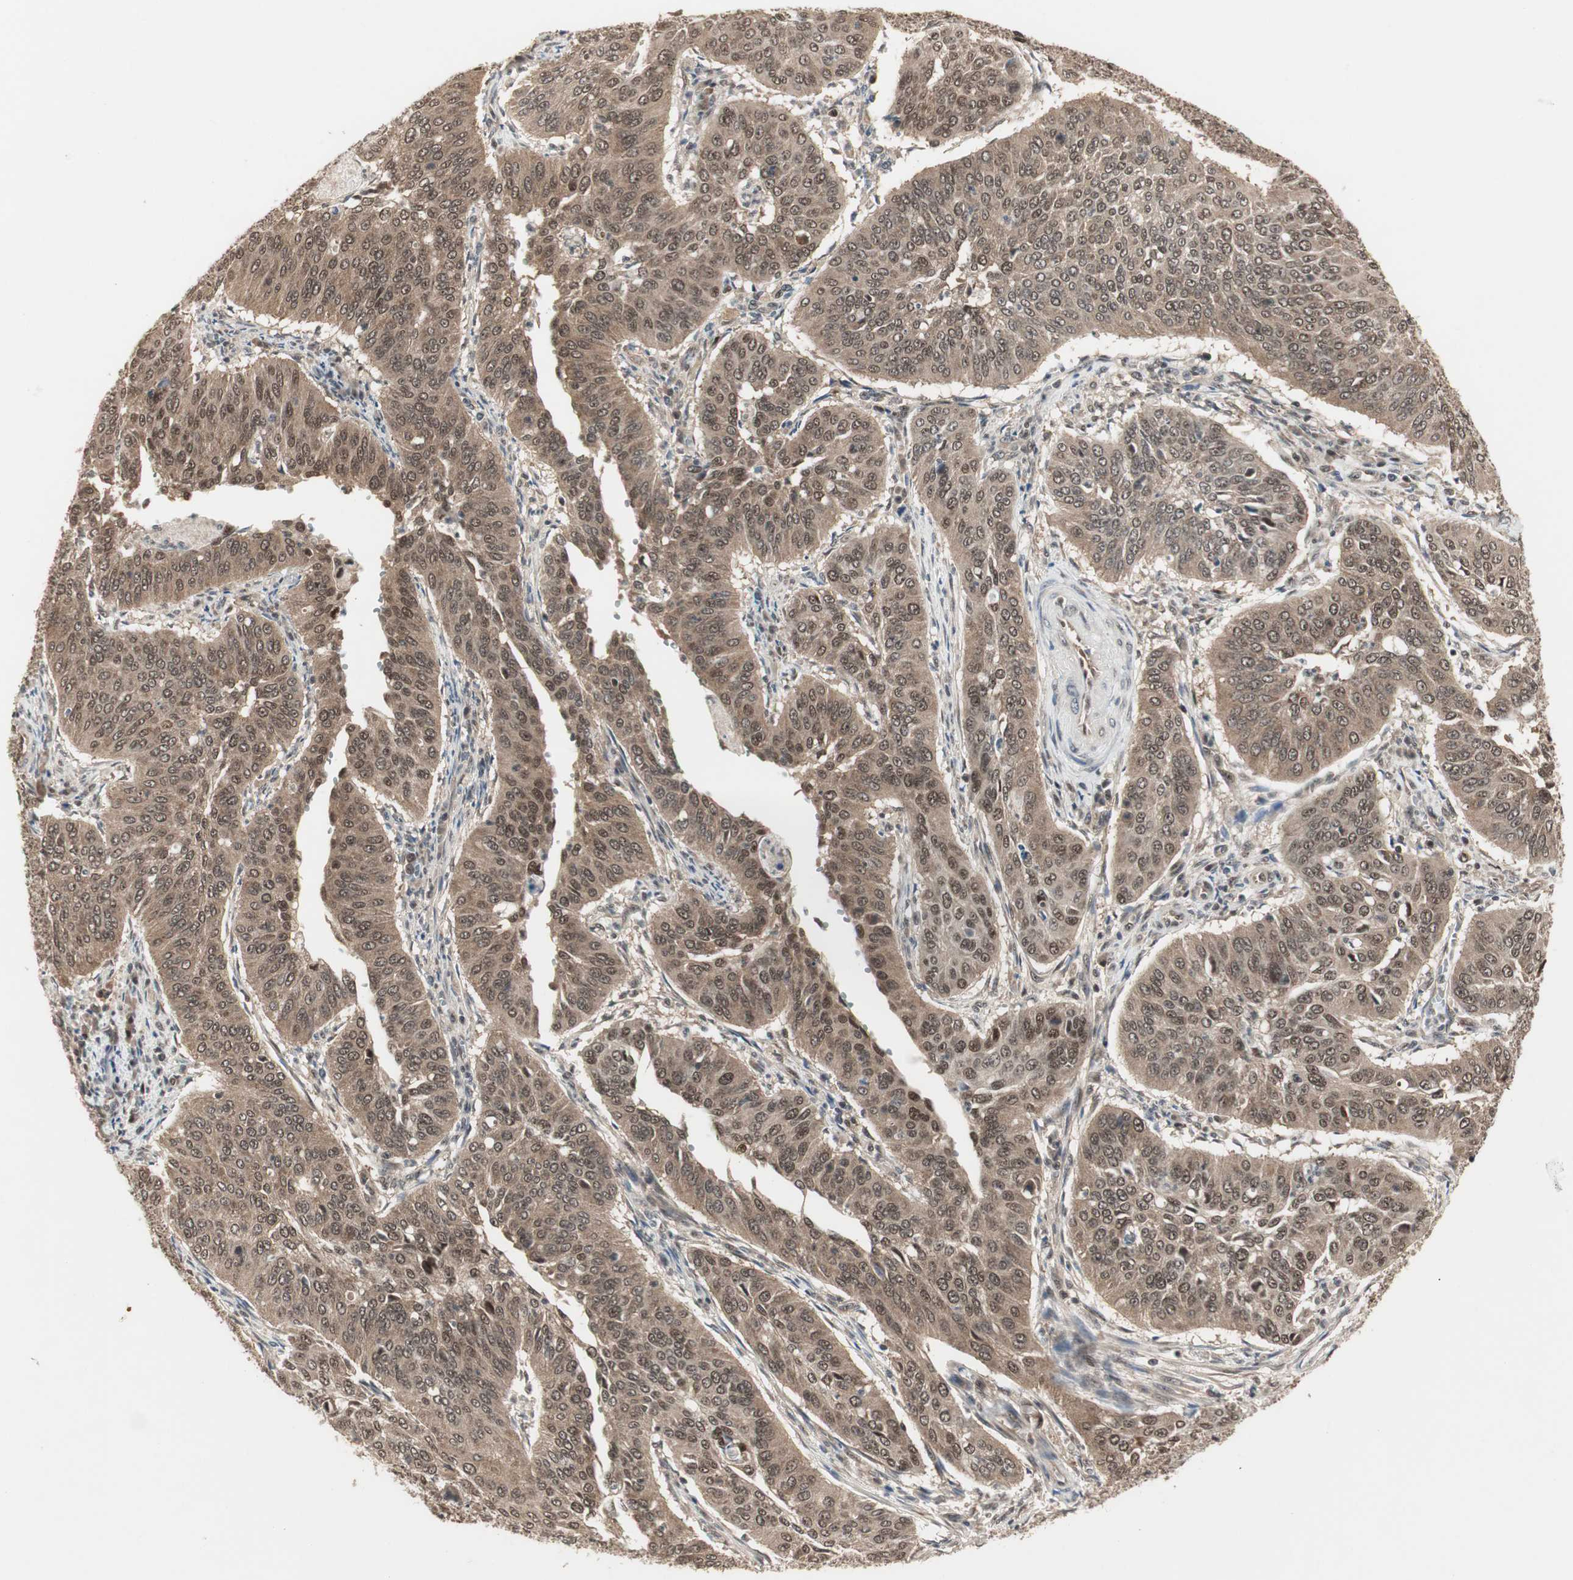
{"staining": {"intensity": "moderate", "quantity": ">75%", "location": "cytoplasmic/membranous,nuclear"}, "tissue": "cervical cancer", "cell_type": "Tumor cells", "image_type": "cancer", "snomed": [{"axis": "morphology", "description": "Normal tissue, NOS"}, {"axis": "morphology", "description": "Squamous cell carcinoma, NOS"}, {"axis": "topography", "description": "Cervix"}], "caption": "Immunohistochemical staining of human squamous cell carcinoma (cervical) displays medium levels of moderate cytoplasmic/membranous and nuclear positivity in about >75% of tumor cells.", "gene": "CSNK2B", "patient": {"sex": "female", "age": 39}}